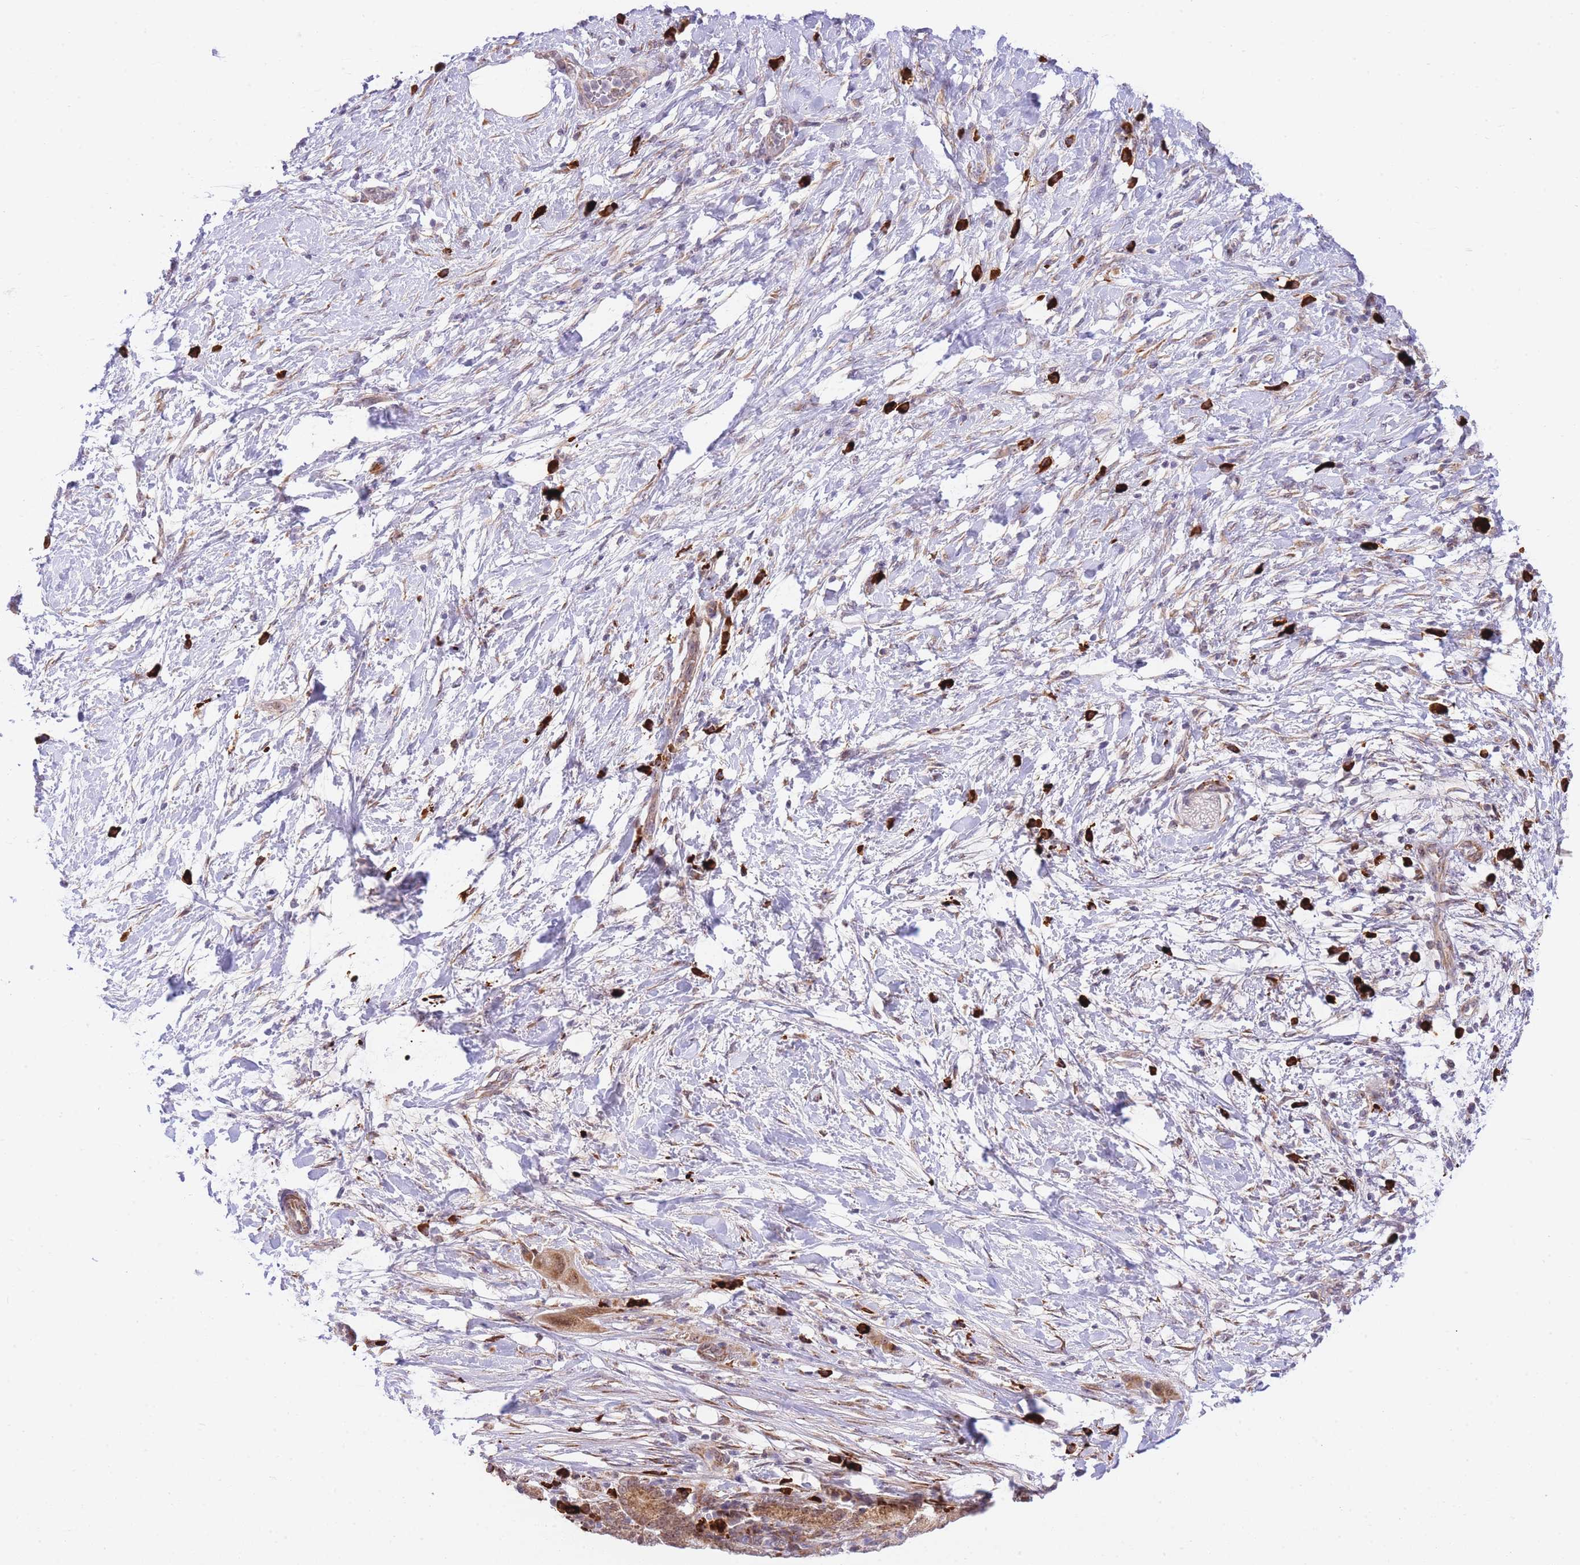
{"staining": {"intensity": "moderate", "quantity": ">75%", "location": "cytoplasmic/membranous,nuclear"}, "tissue": "pancreatic cancer", "cell_type": "Tumor cells", "image_type": "cancer", "snomed": [{"axis": "morphology", "description": "Adenocarcinoma, NOS"}, {"axis": "topography", "description": "Pancreas"}], "caption": "Brown immunohistochemical staining in human pancreatic adenocarcinoma shows moderate cytoplasmic/membranous and nuclear expression in about >75% of tumor cells.", "gene": "EXOSC8", "patient": {"sex": "male", "age": 68}}